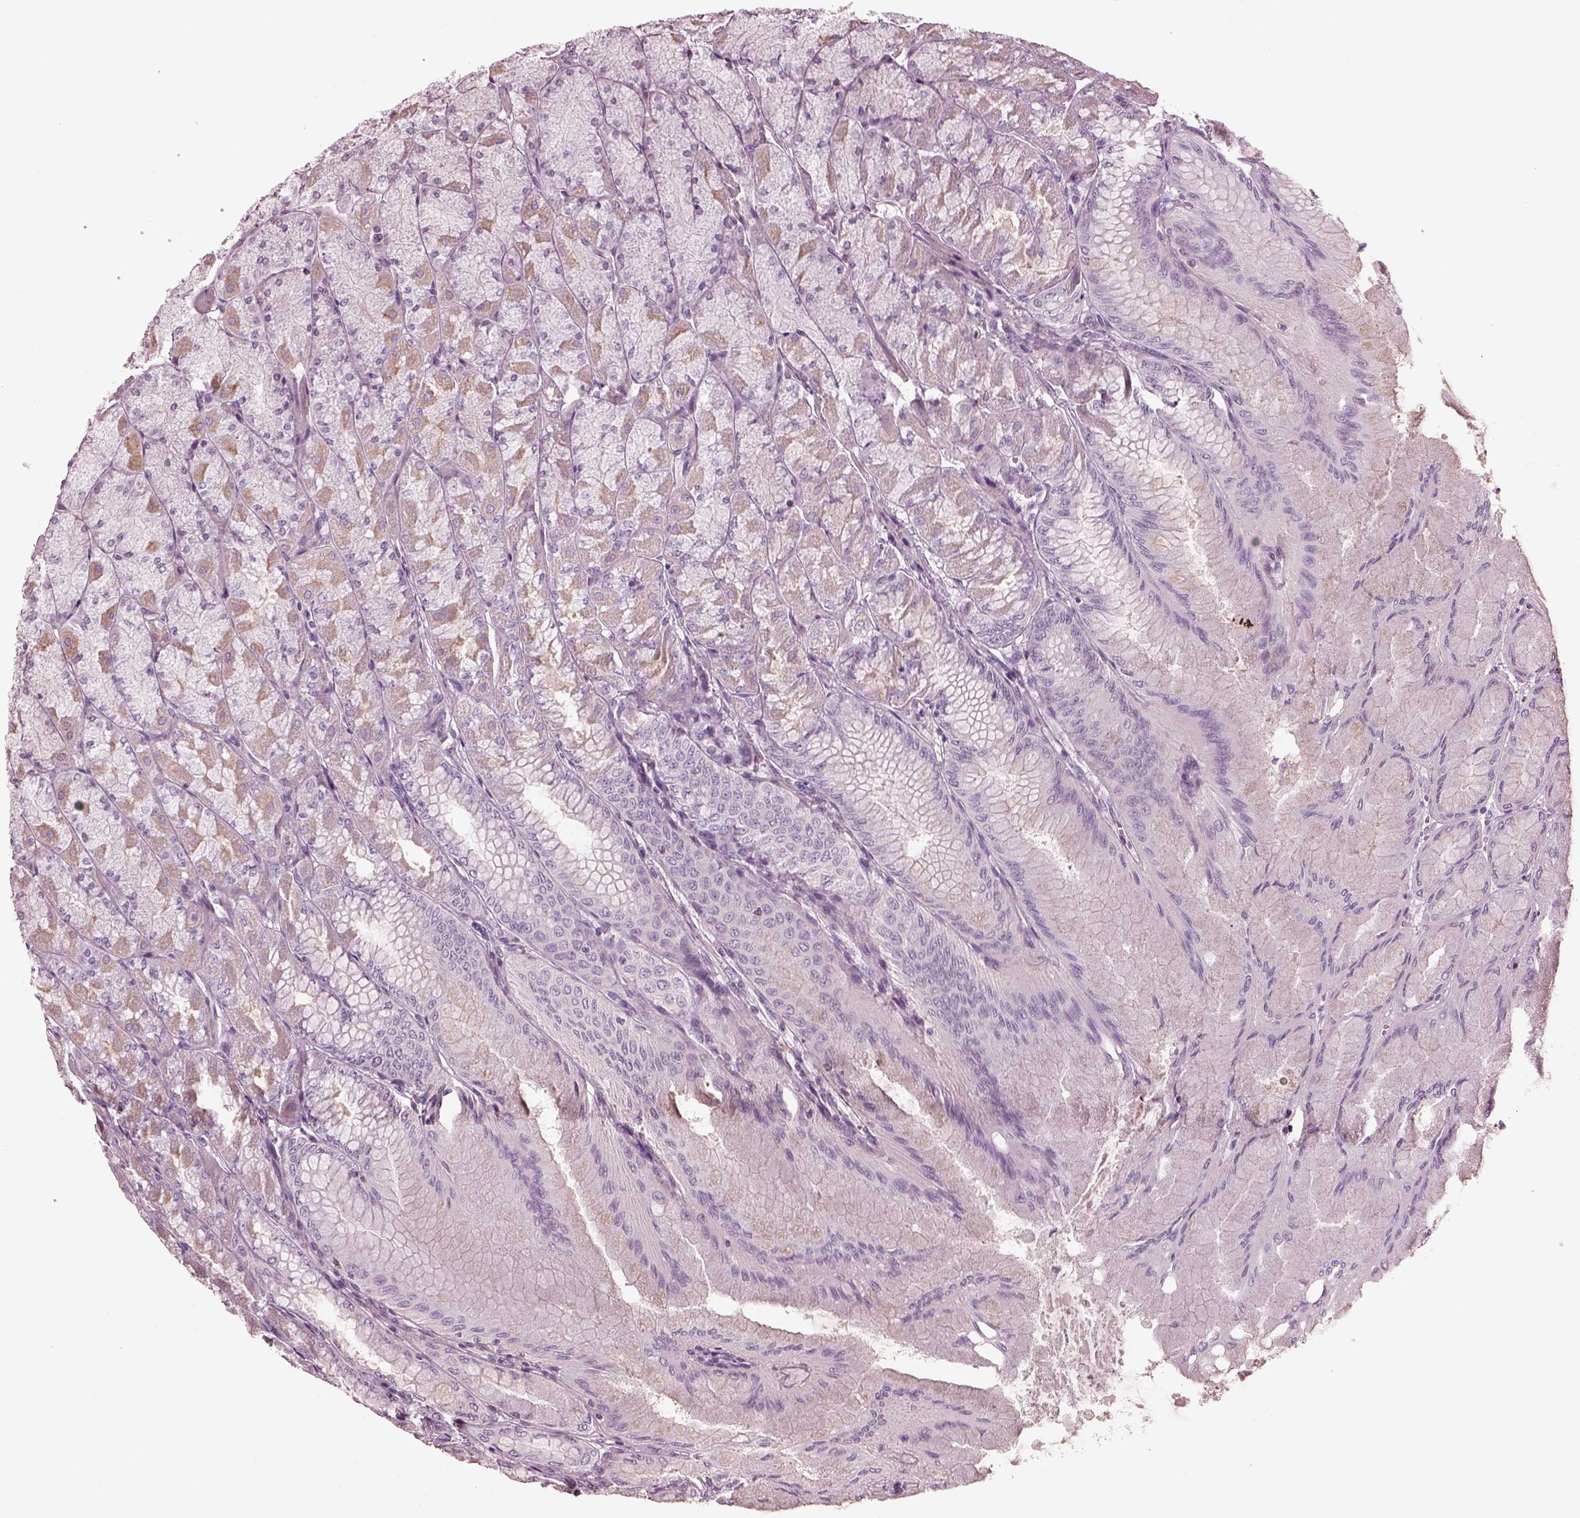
{"staining": {"intensity": "moderate", "quantity": "<25%", "location": "cytoplasmic/membranous"}, "tissue": "stomach", "cell_type": "Glandular cells", "image_type": "normal", "snomed": [{"axis": "morphology", "description": "Normal tissue, NOS"}, {"axis": "topography", "description": "Stomach, upper"}], "caption": "Moderate cytoplasmic/membranous positivity for a protein is appreciated in about <25% of glandular cells of normal stomach using immunohistochemistry.", "gene": "BFSP1", "patient": {"sex": "male", "age": 60}}